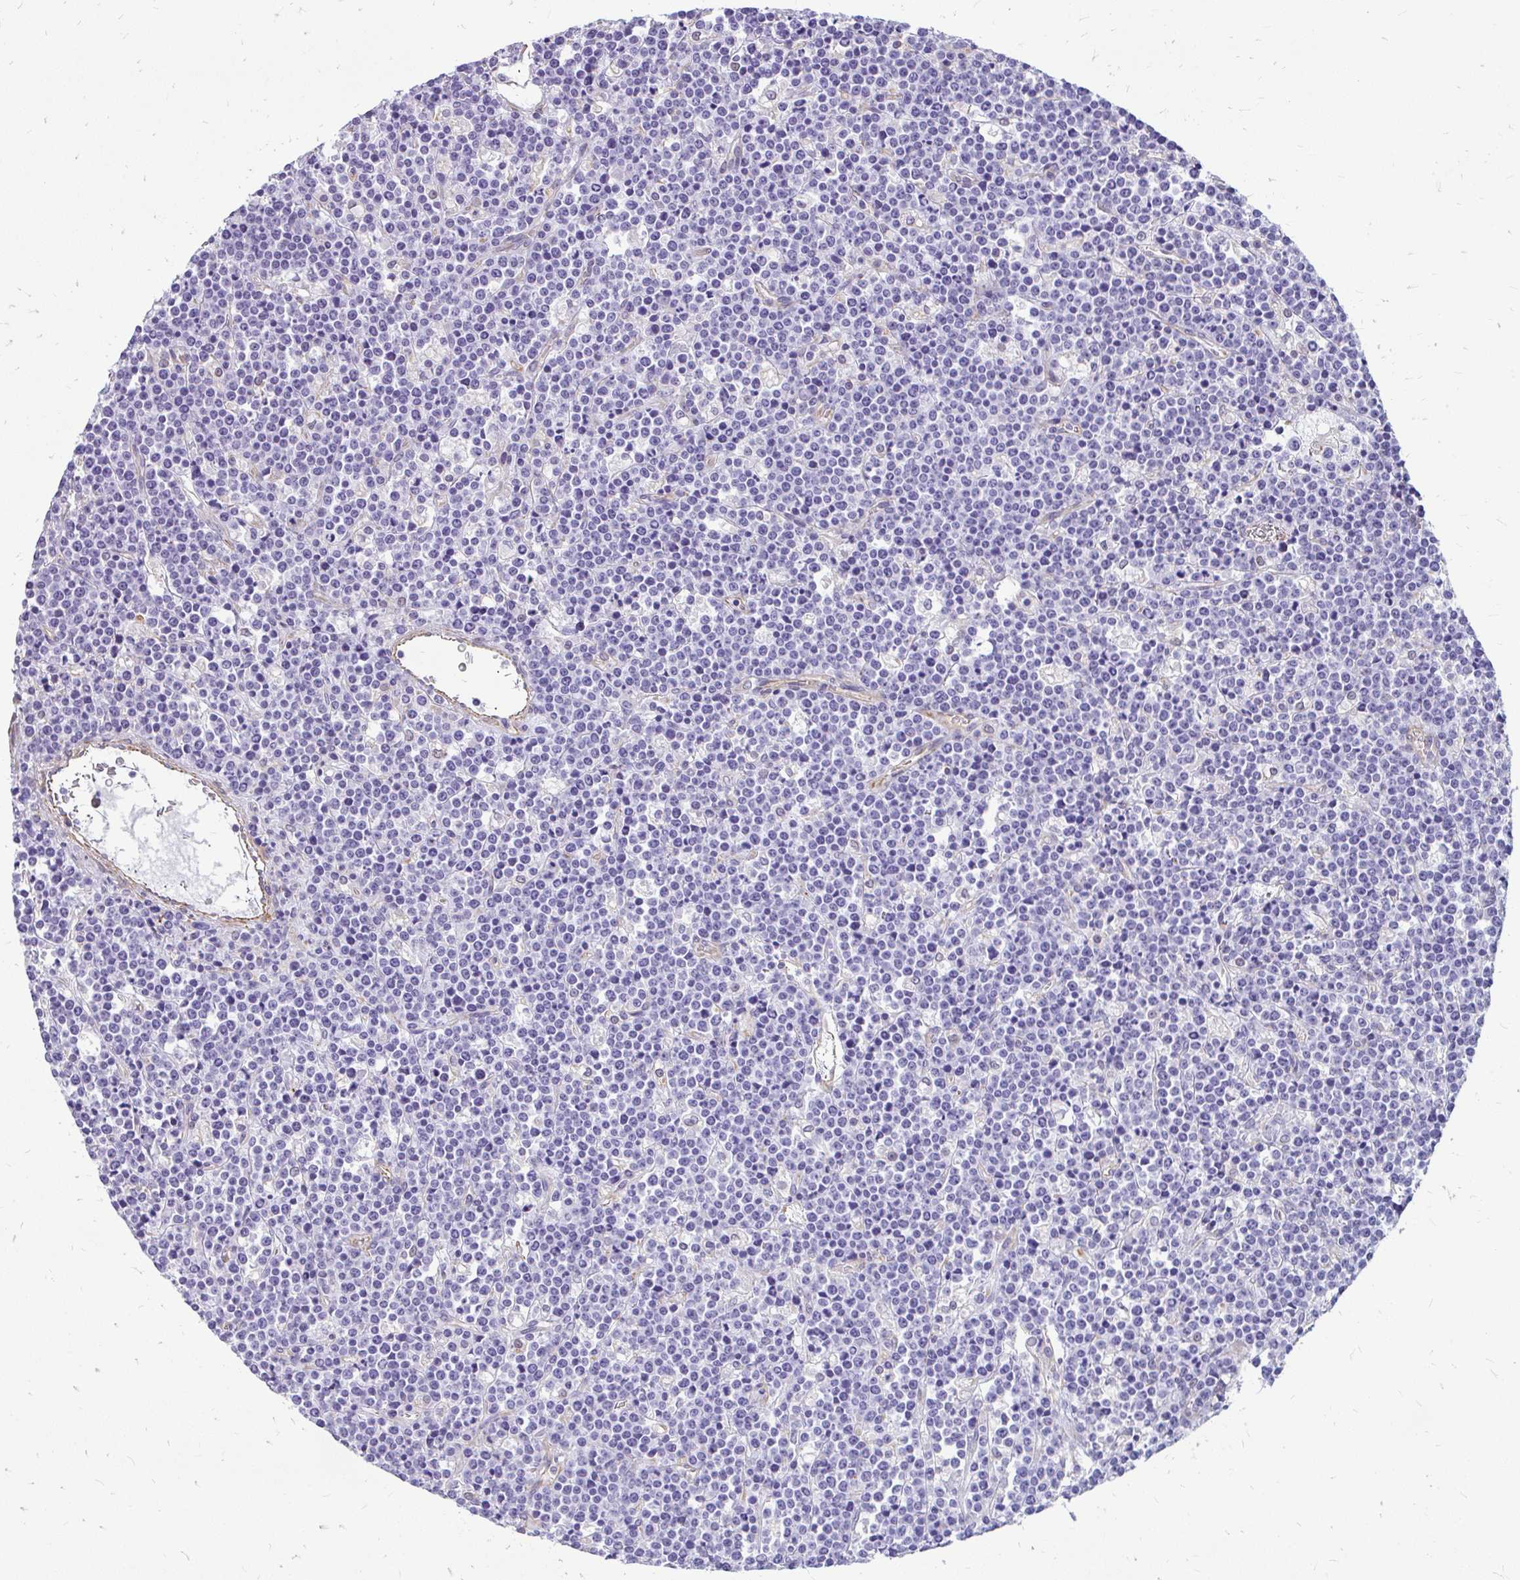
{"staining": {"intensity": "negative", "quantity": "none", "location": "none"}, "tissue": "lymphoma", "cell_type": "Tumor cells", "image_type": "cancer", "snomed": [{"axis": "morphology", "description": "Malignant lymphoma, non-Hodgkin's type, High grade"}, {"axis": "topography", "description": "Ovary"}], "caption": "Lymphoma was stained to show a protein in brown. There is no significant positivity in tumor cells.", "gene": "FAM83C", "patient": {"sex": "female", "age": 56}}